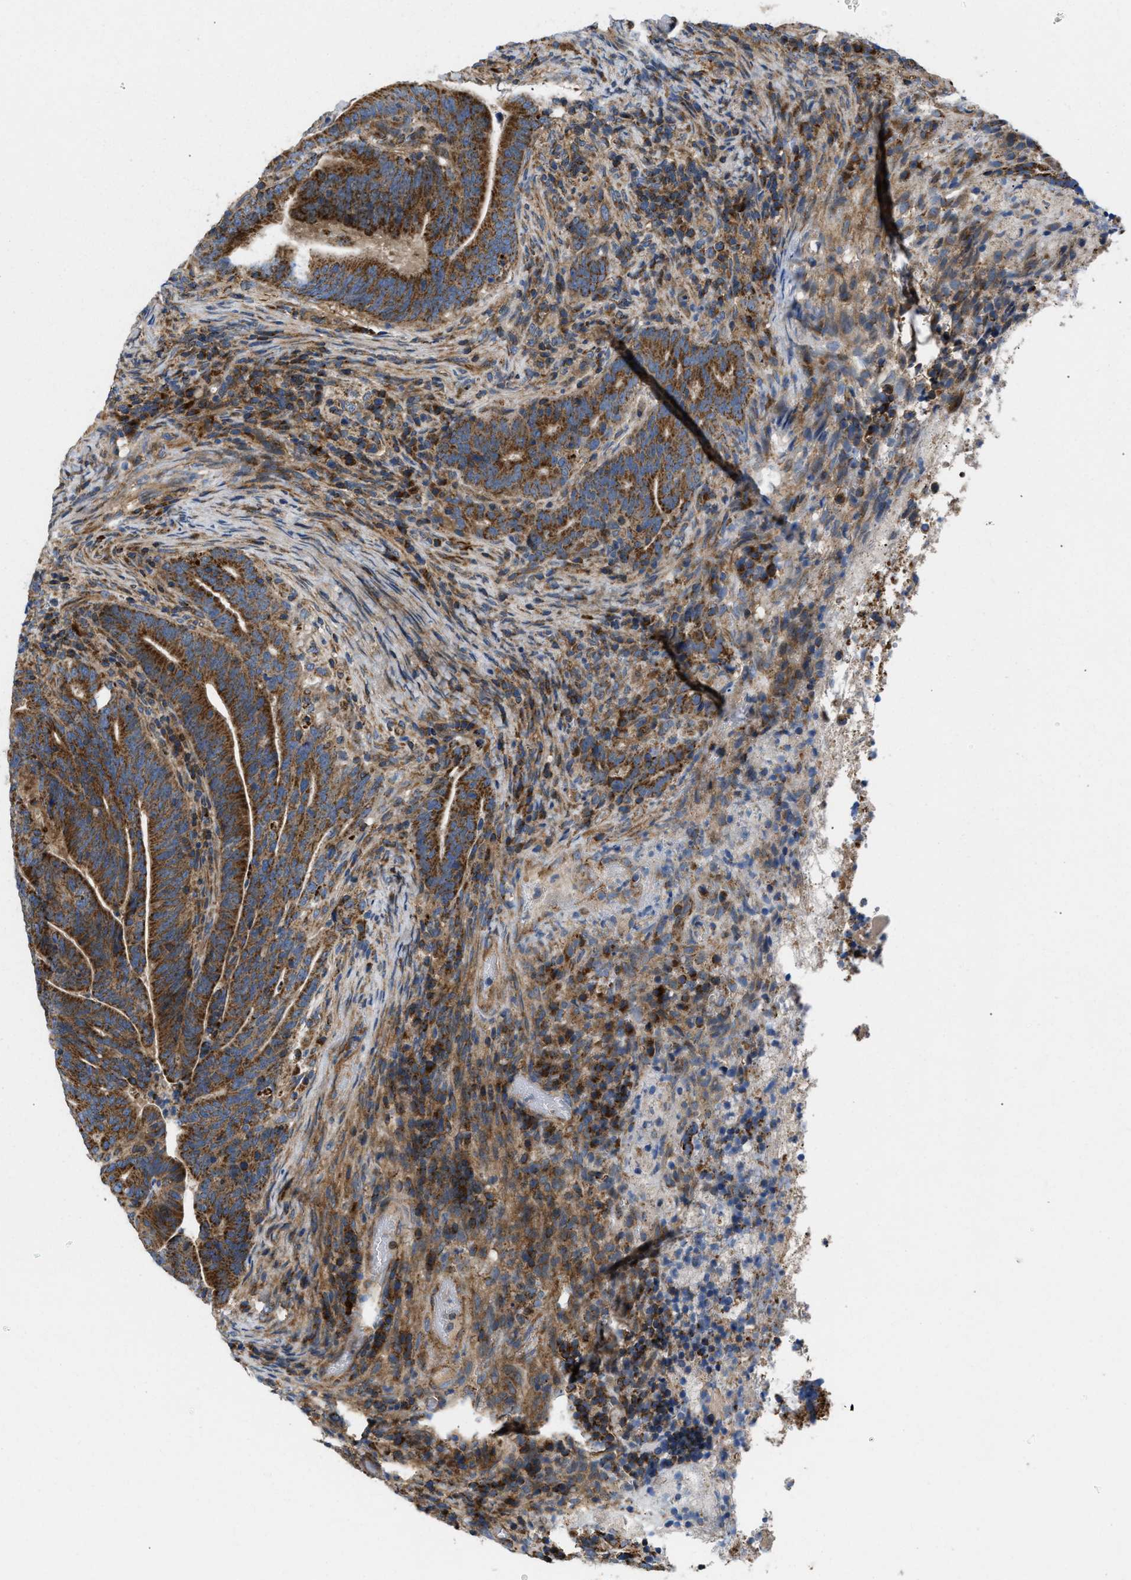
{"staining": {"intensity": "strong", "quantity": ">75%", "location": "cytoplasmic/membranous"}, "tissue": "colorectal cancer", "cell_type": "Tumor cells", "image_type": "cancer", "snomed": [{"axis": "morphology", "description": "Adenocarcinoma, NOS"}, {"axis": "topography", "description": "Colon"}], "caption": "DAB (3,3'-diaminobenzidine) immunohistochemical staining of human adenocarcinoma (colorectal) displays strong cytoplasmic/membranous protein positivity in approximately >75% of tumor cells. (DAB (3,3'-diaminobenzidine) IHC with brightfield microscopy, high magnification).", "gene": "OPTN", "patient": {"sex": "female", "age": 66}}